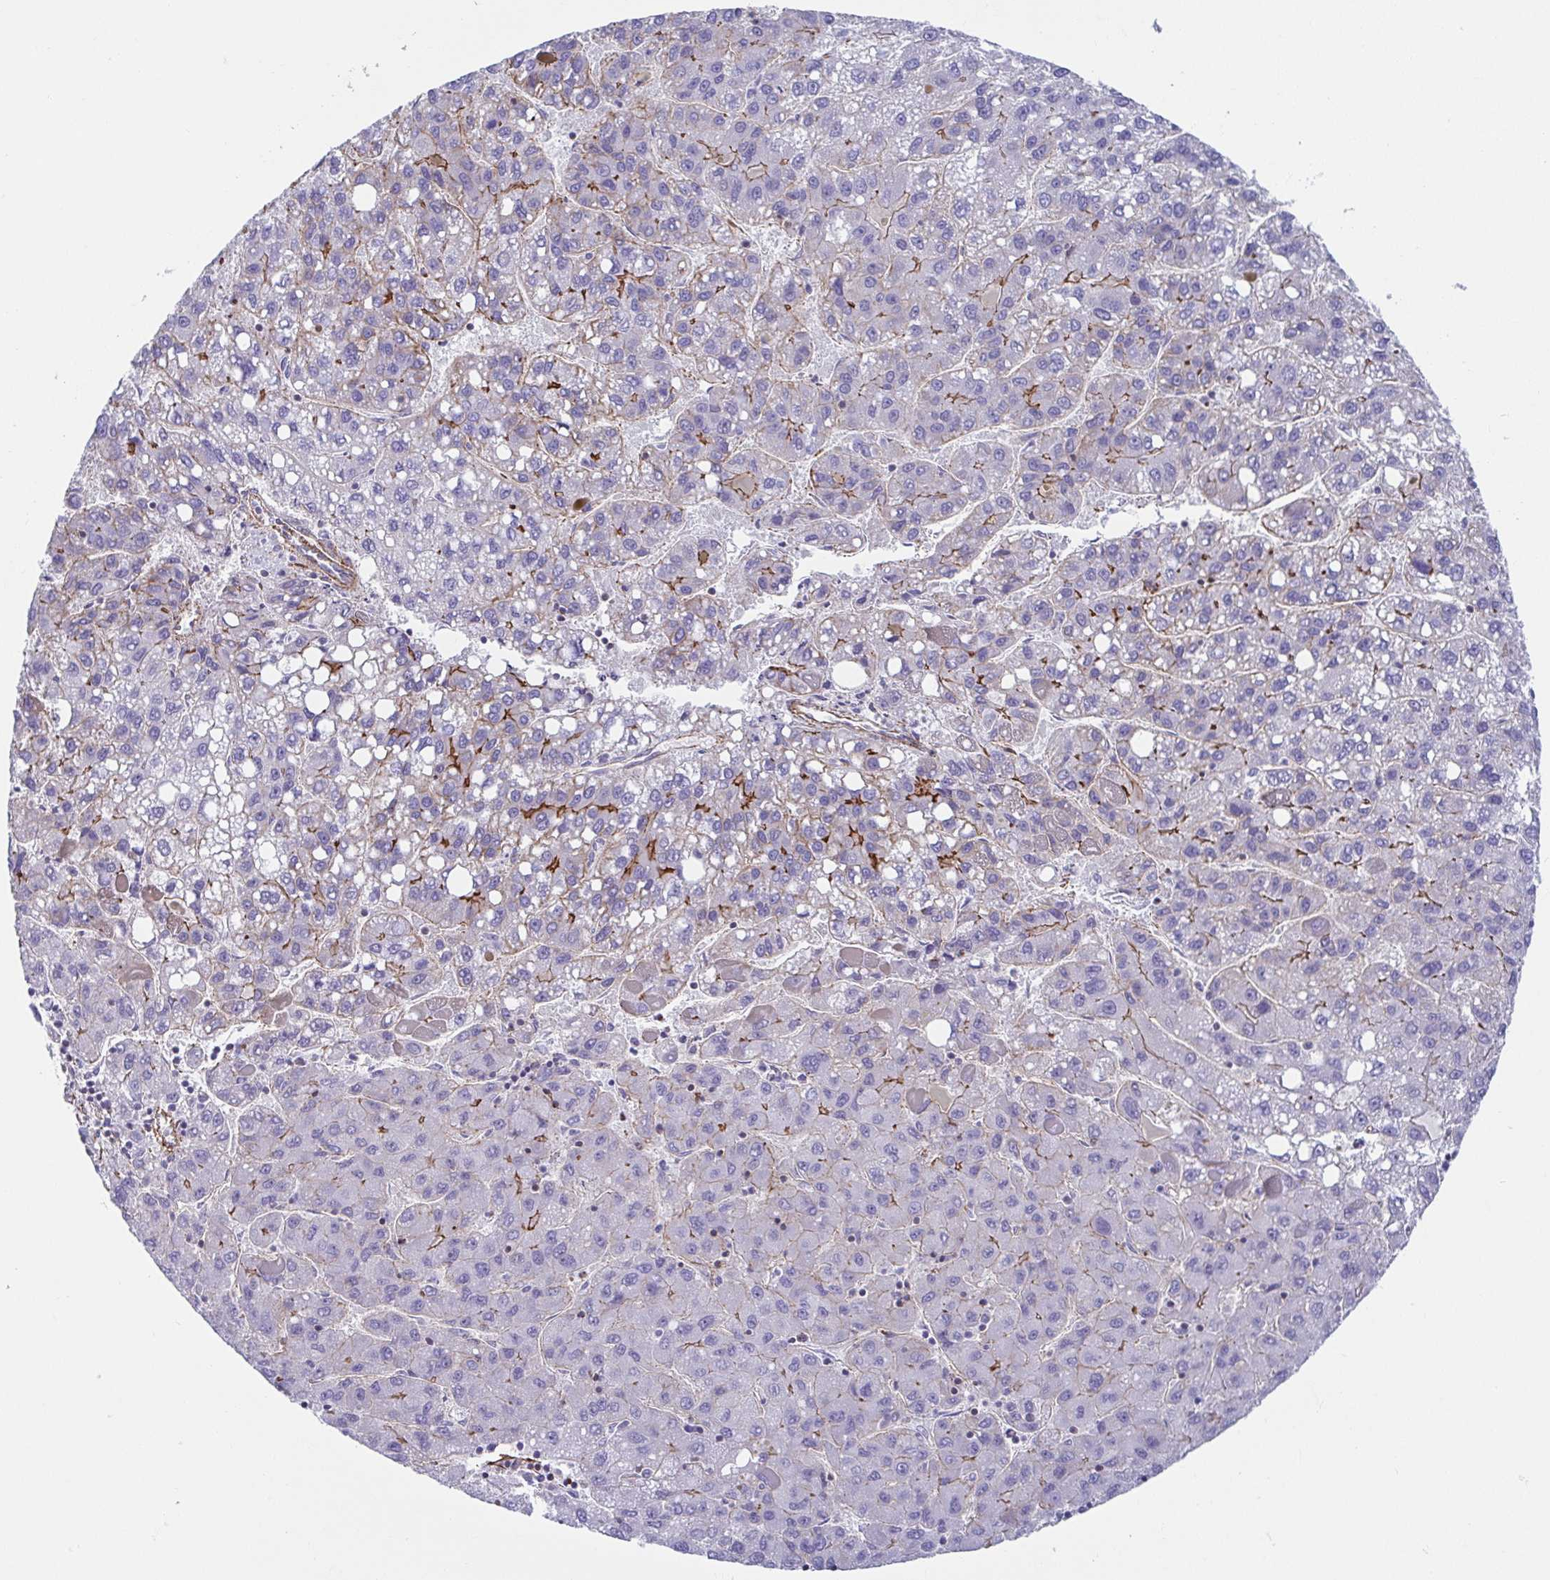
{"staining": {"intensity": "moderate", "quantity": "<25%", "location": "cytoplasmic/membranous"}, "tissue": "liver cancer", "cell_type": "Tumor cells", "image_type": "cancer", "snomed": [{"axis": "morphology", "description": "Carcinoma, Hepatocellular, NOS"}, {"axis": "topography", "description": "Liver"}], "caption": "Immunohistochemistry (IHC) photomicrograph of hepatocellular carcinoma (liver) stained for a protein (brown), which demonstrates low levels of moderate cytoplasmic/membranous positivity in about <25% of tumor cells.", "gene": "TRAM2", "patient": {"sex": "female", "age": 82}}